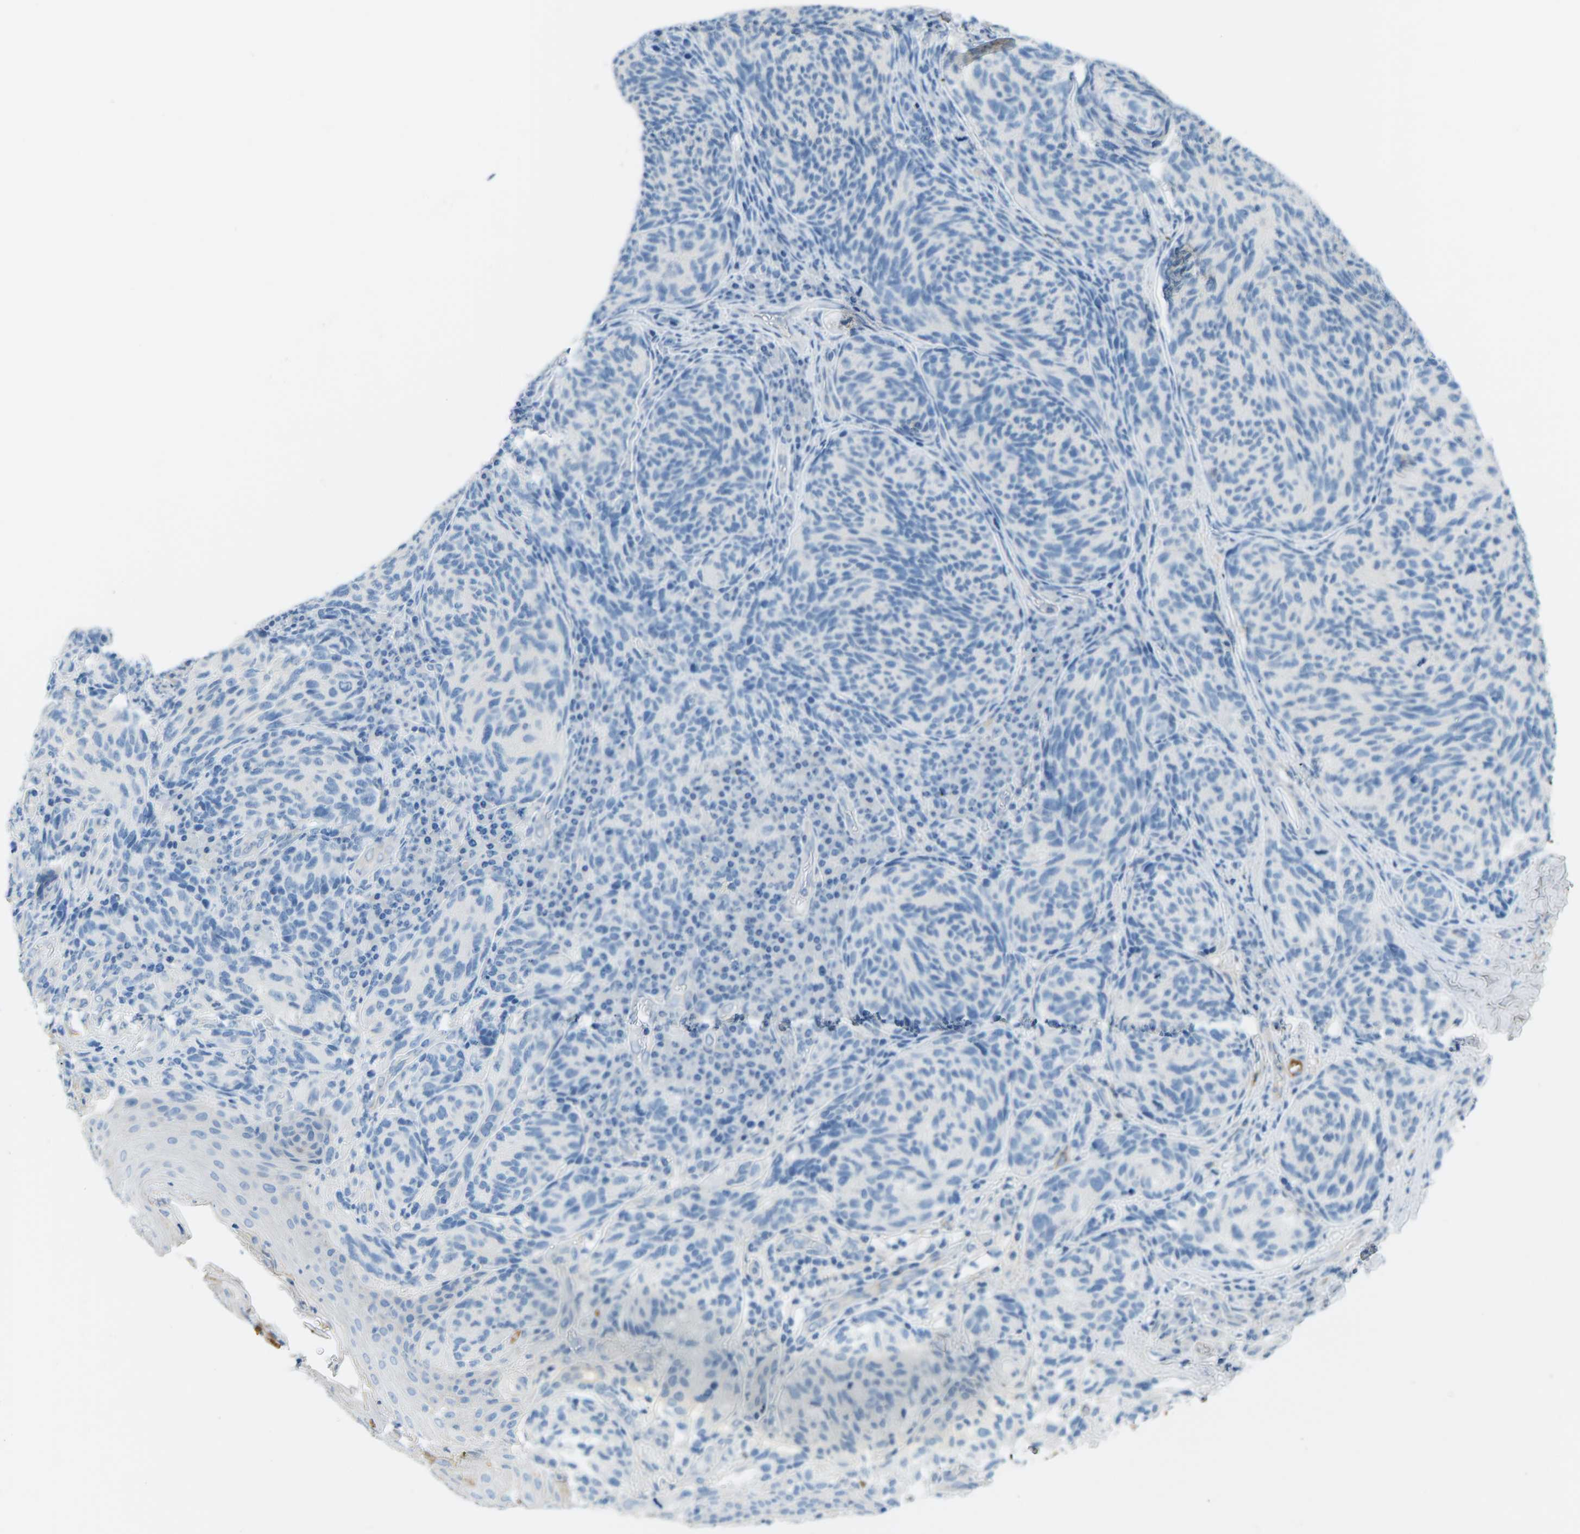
{"staining": {"intensity": "negative", "quantity": "none", "location": "none"}, "tissue": "melanoma", "cell_type": "Tumor cells", "image_type": "cancer", "snomed": [{"axis": "morphology", "description": "Malignant melanoma, NOS"}, {"axis": "topography", "description": "Skin"}], "caption": "Immunohistochemical staining of human malignant melanoma reveals no significant positivity in tumor cells. The staining was performed using DAB (3,3'-diaminobenzidine) to visualize the protein expression in brown, while the nuclei were stained in blue with hematoxylin (Magnification: 20x).", "gene": "CFI", "patient": {"sex": "female", "age": 73}}